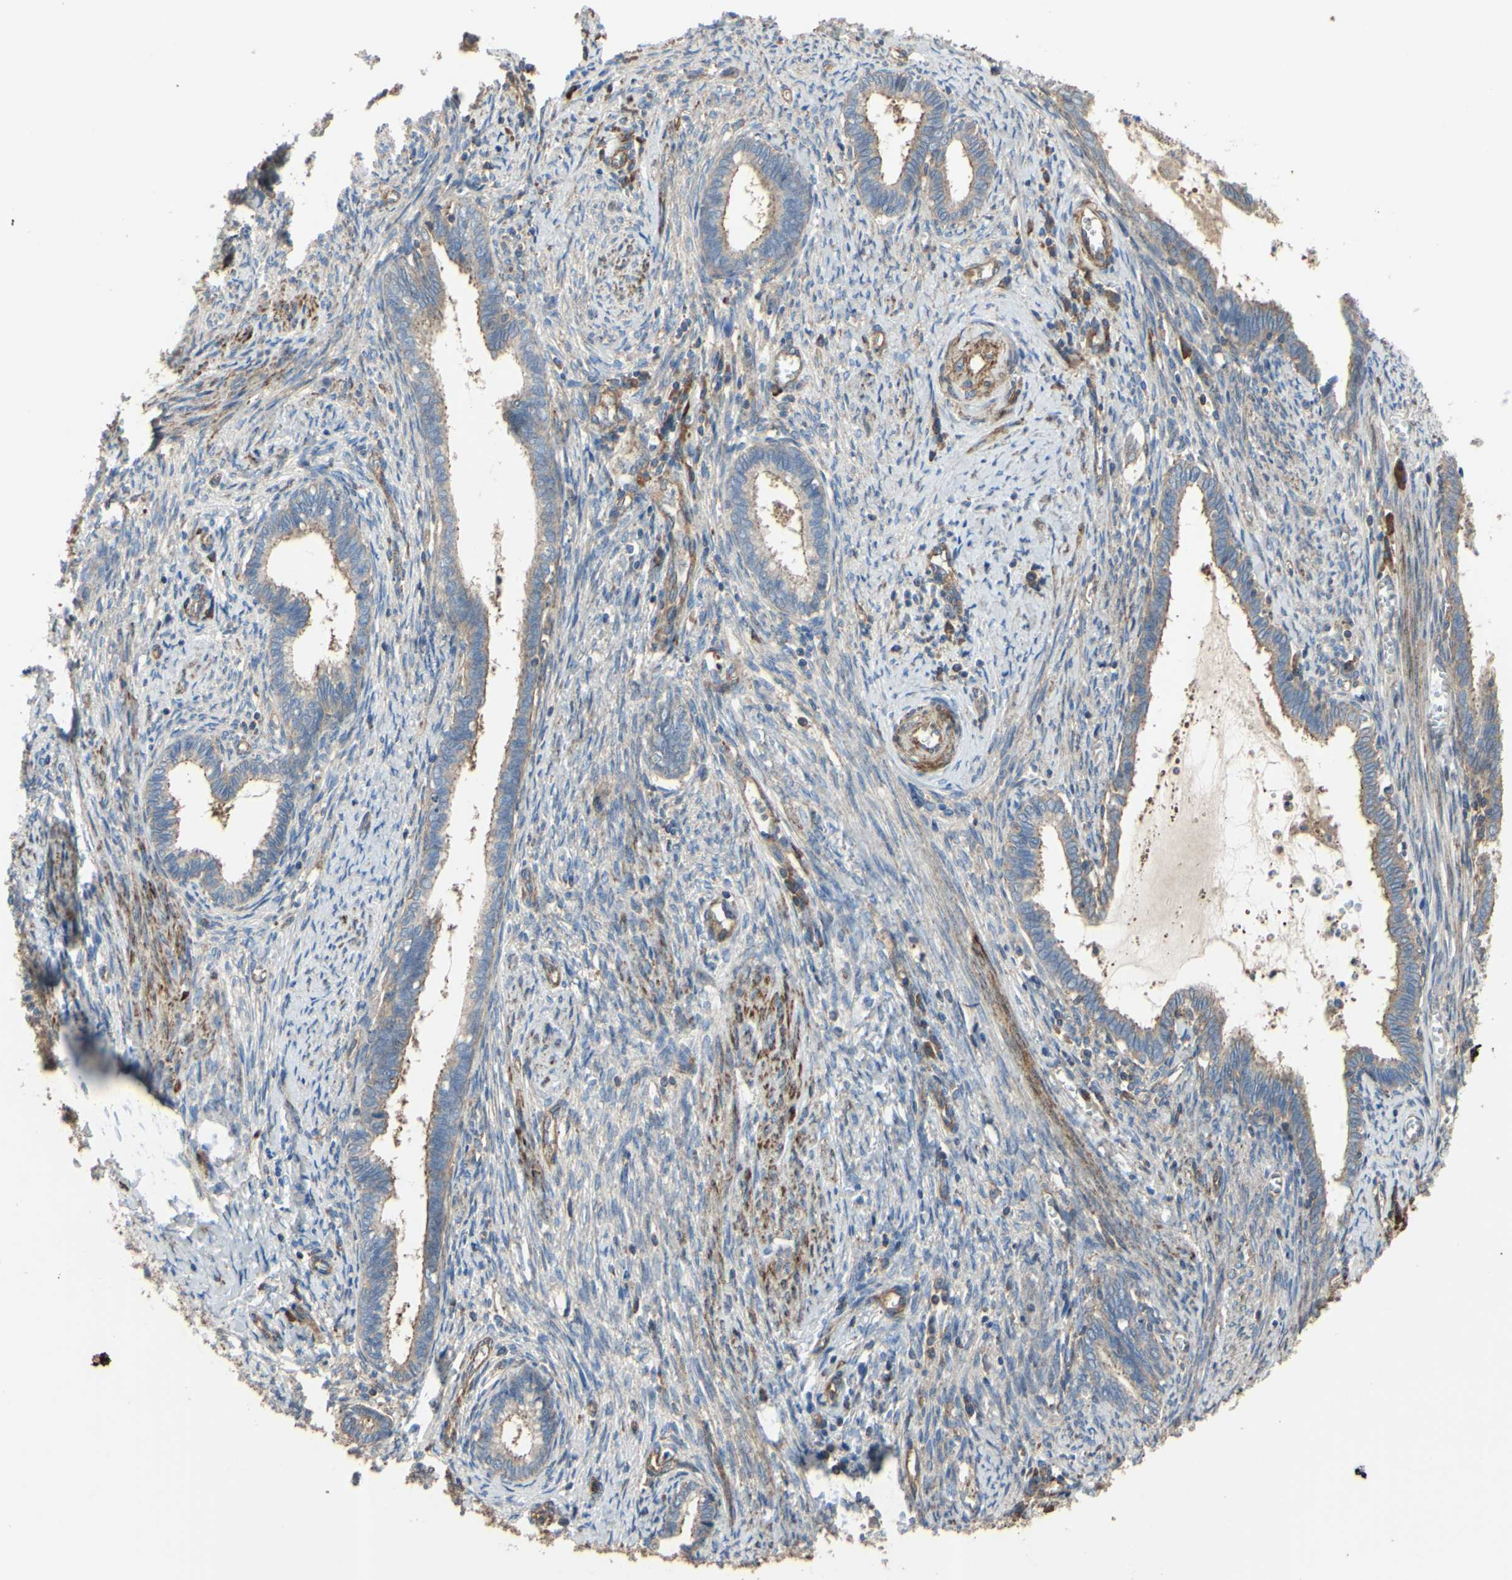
{"staining": {"intensity": "moderate", "quantity": ">75%", "location": "cytoplasmic/membranous"}, "tissue": "cervical cancer", "cell_type": "Tumor cells", "image_type": "cancer", "snomed": [{"axis": "morphology", "description": "Adenocarcinoma, NOS"}, {"axis": "topography", "description": "Cervix"}], "caption": "Moderate cytoplasmic/membranous staining is appreciated in about >75% of tumor cells in adenocarcinoma (cervical).", "gene": "BECN1", "patient": {"sex": "female", "age": 44}}